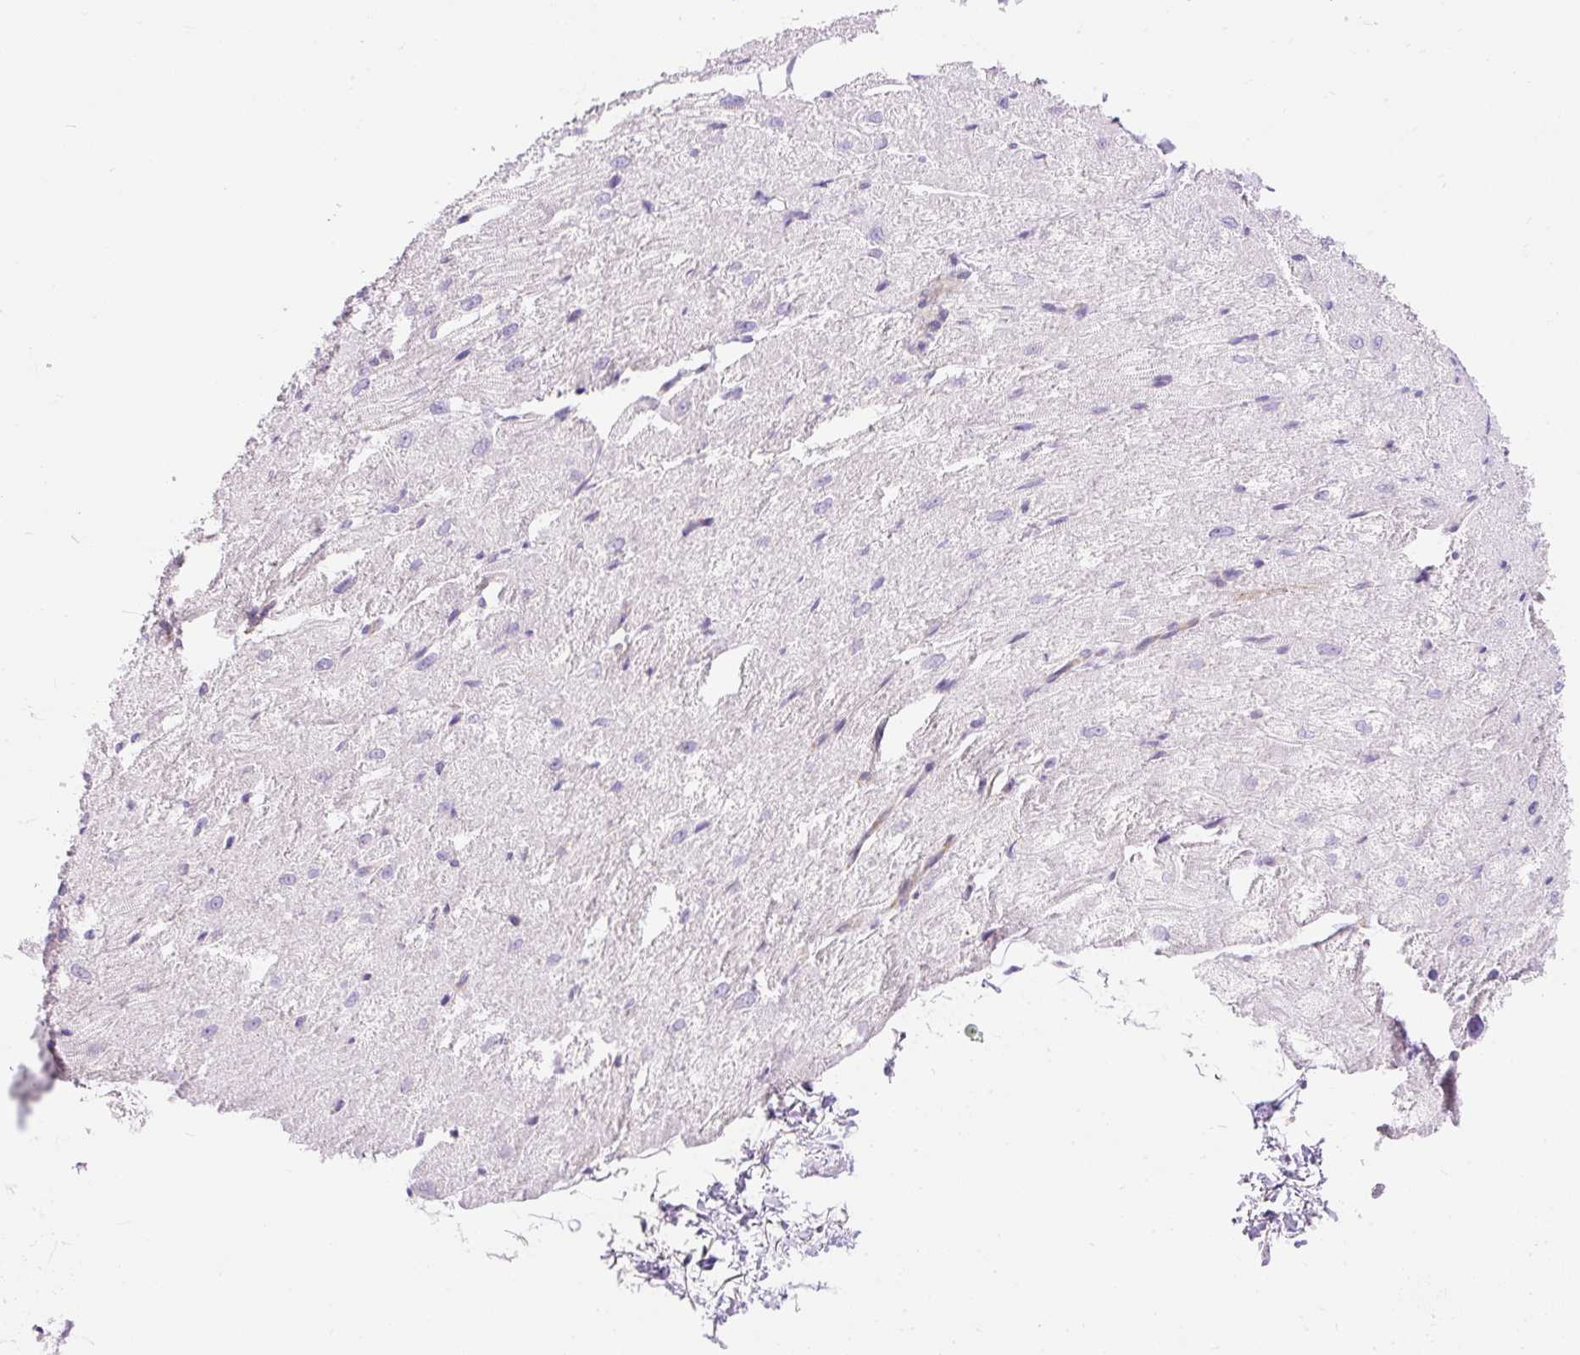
{"staining": {"intensity": "negative", "quantity": "none", "location": "none"}, "tissue": "heart muscle", "cell_type": "Cardiomyocytes", "image_type": "normal", "snomed": [{"axis": "morphology", "description": "Normal tissue, NOS"}, {"axis": "topography", "description": "Heart"}], "caption": "The image shows no significant positivity in cardiomyocytes of heart muscle.", "gene": "GPR45", "patient": {"sex": "male", "age": 62}}